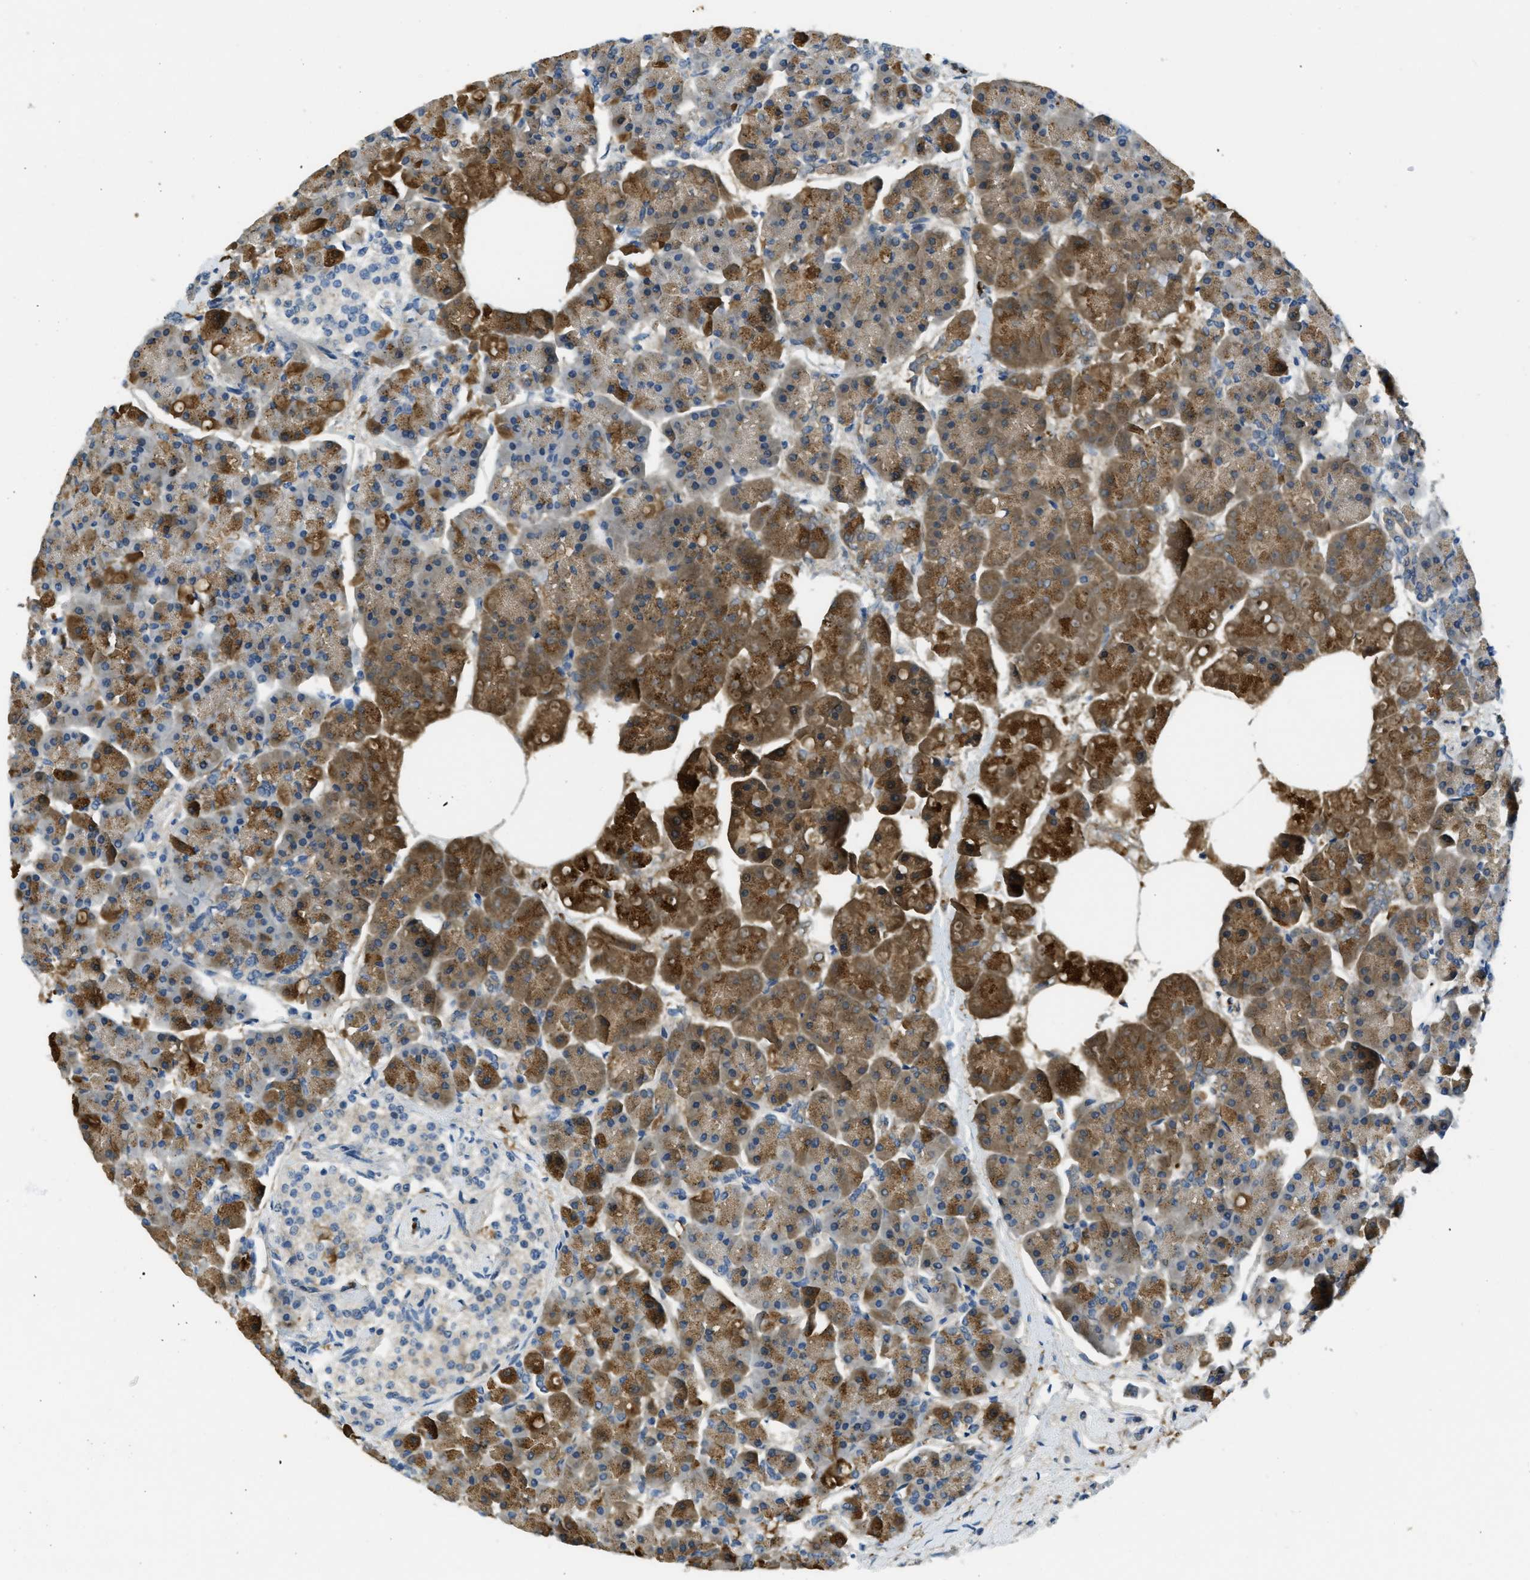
{"staining": {"intensity": "moderate", "quantity": "25%-75%", "location": "cytoplasmic/membranous"}, "tissue": "pancreas", "cell_type": "Exocrine glandular cells", "image_type": "normal", "snomed": [{"axis": "morphology", "description": "Normal tissue, NOS"}, {"axis": "topography", "description": "Pancreas"}], "caption": "Approximately 25%-75% of exocrine glandular cells in normal human pancreas exhibit moderate cytoplasmic/membranous protein positivity as visualized by brown immunohistochemical staining.", "gene": "PRTN3", "patient": {"sex": "female", "age": 70}}